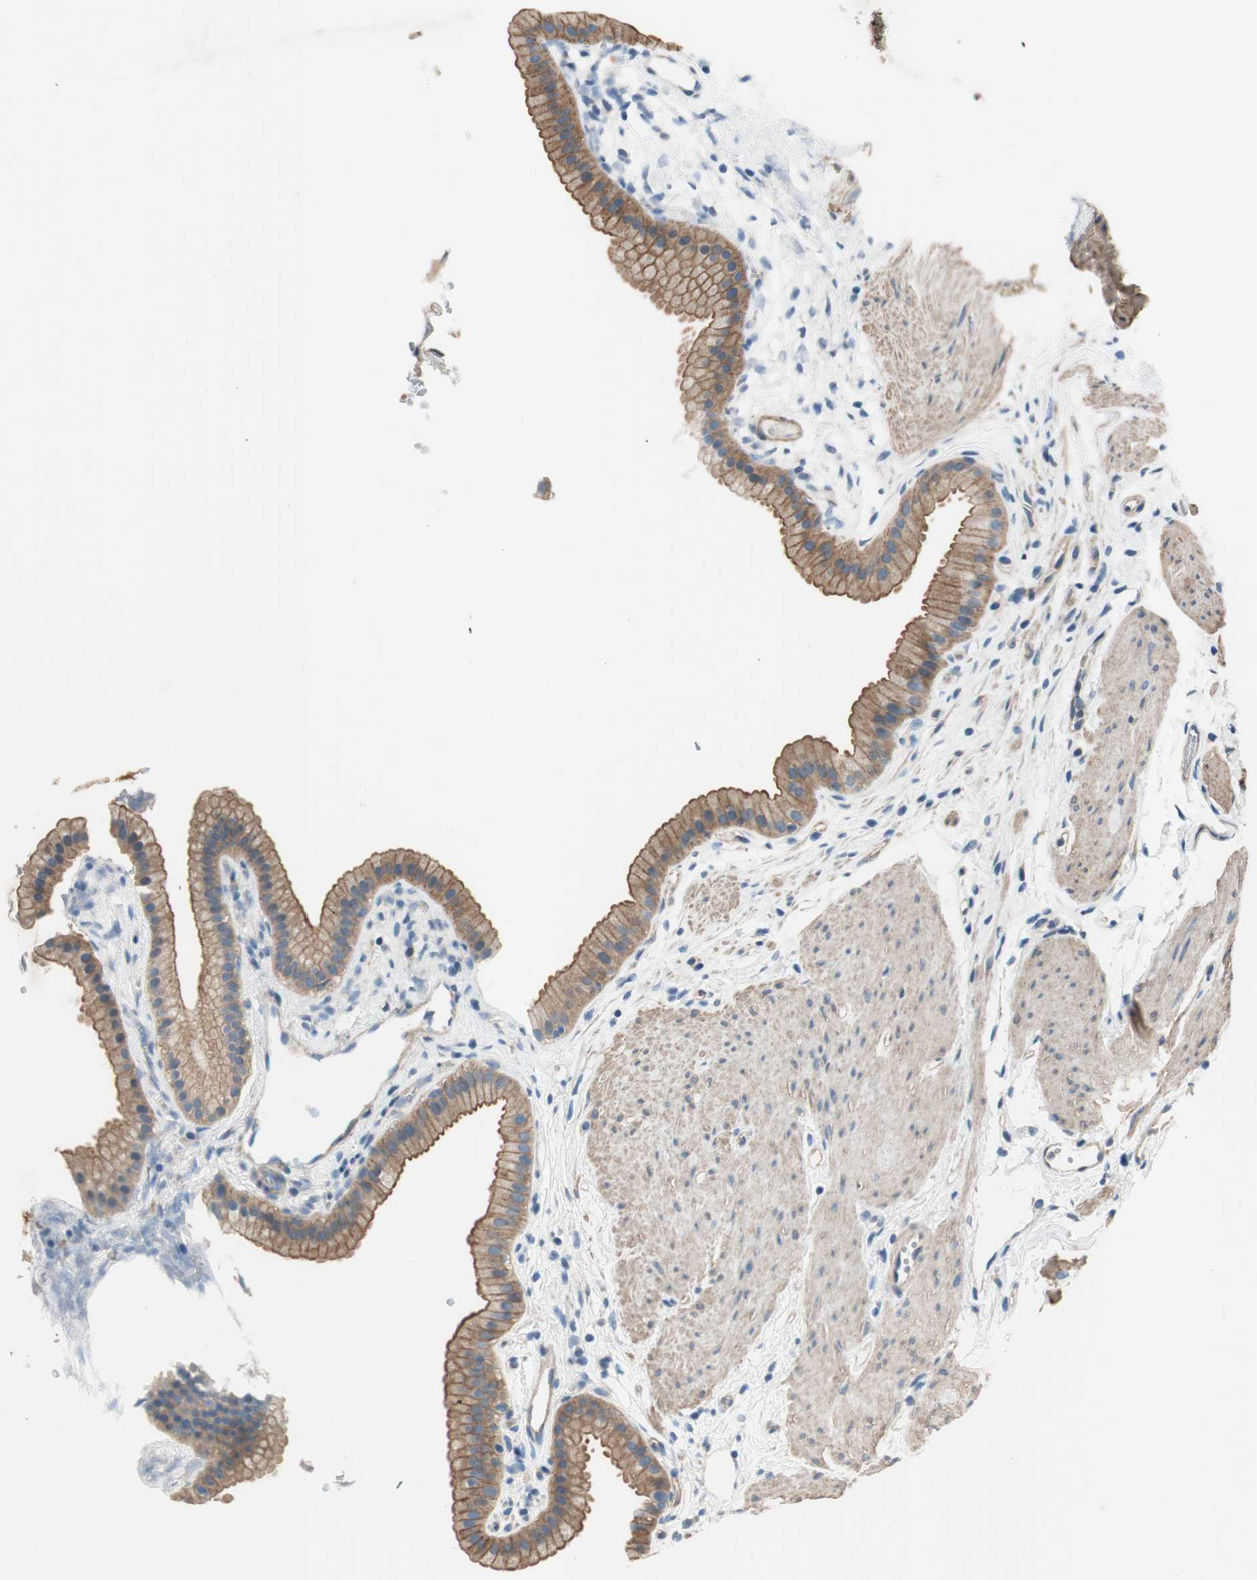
{"staining": {"intensity": "moderate", "quantity": ">75%", "location": "cytoplasmic/membranous"}, "tissue": "gallbladder", "cell_type": "Glandular cells", "image_type": "normal", "snomed": [{"axis": "morphology", "description": "Normal tissue, NOS"}, {"axis": "topography", "description": "Gallbladder"}], "caption": "This histopathology image reveals immunohistochemistry (IHC) staining of benign gallbladder, with medium moderate cytoplasmic/membranous positivity in about >75% of glandular cells.", "gene": "CALML3", "patient": {"sex": "female", "age": 64}}